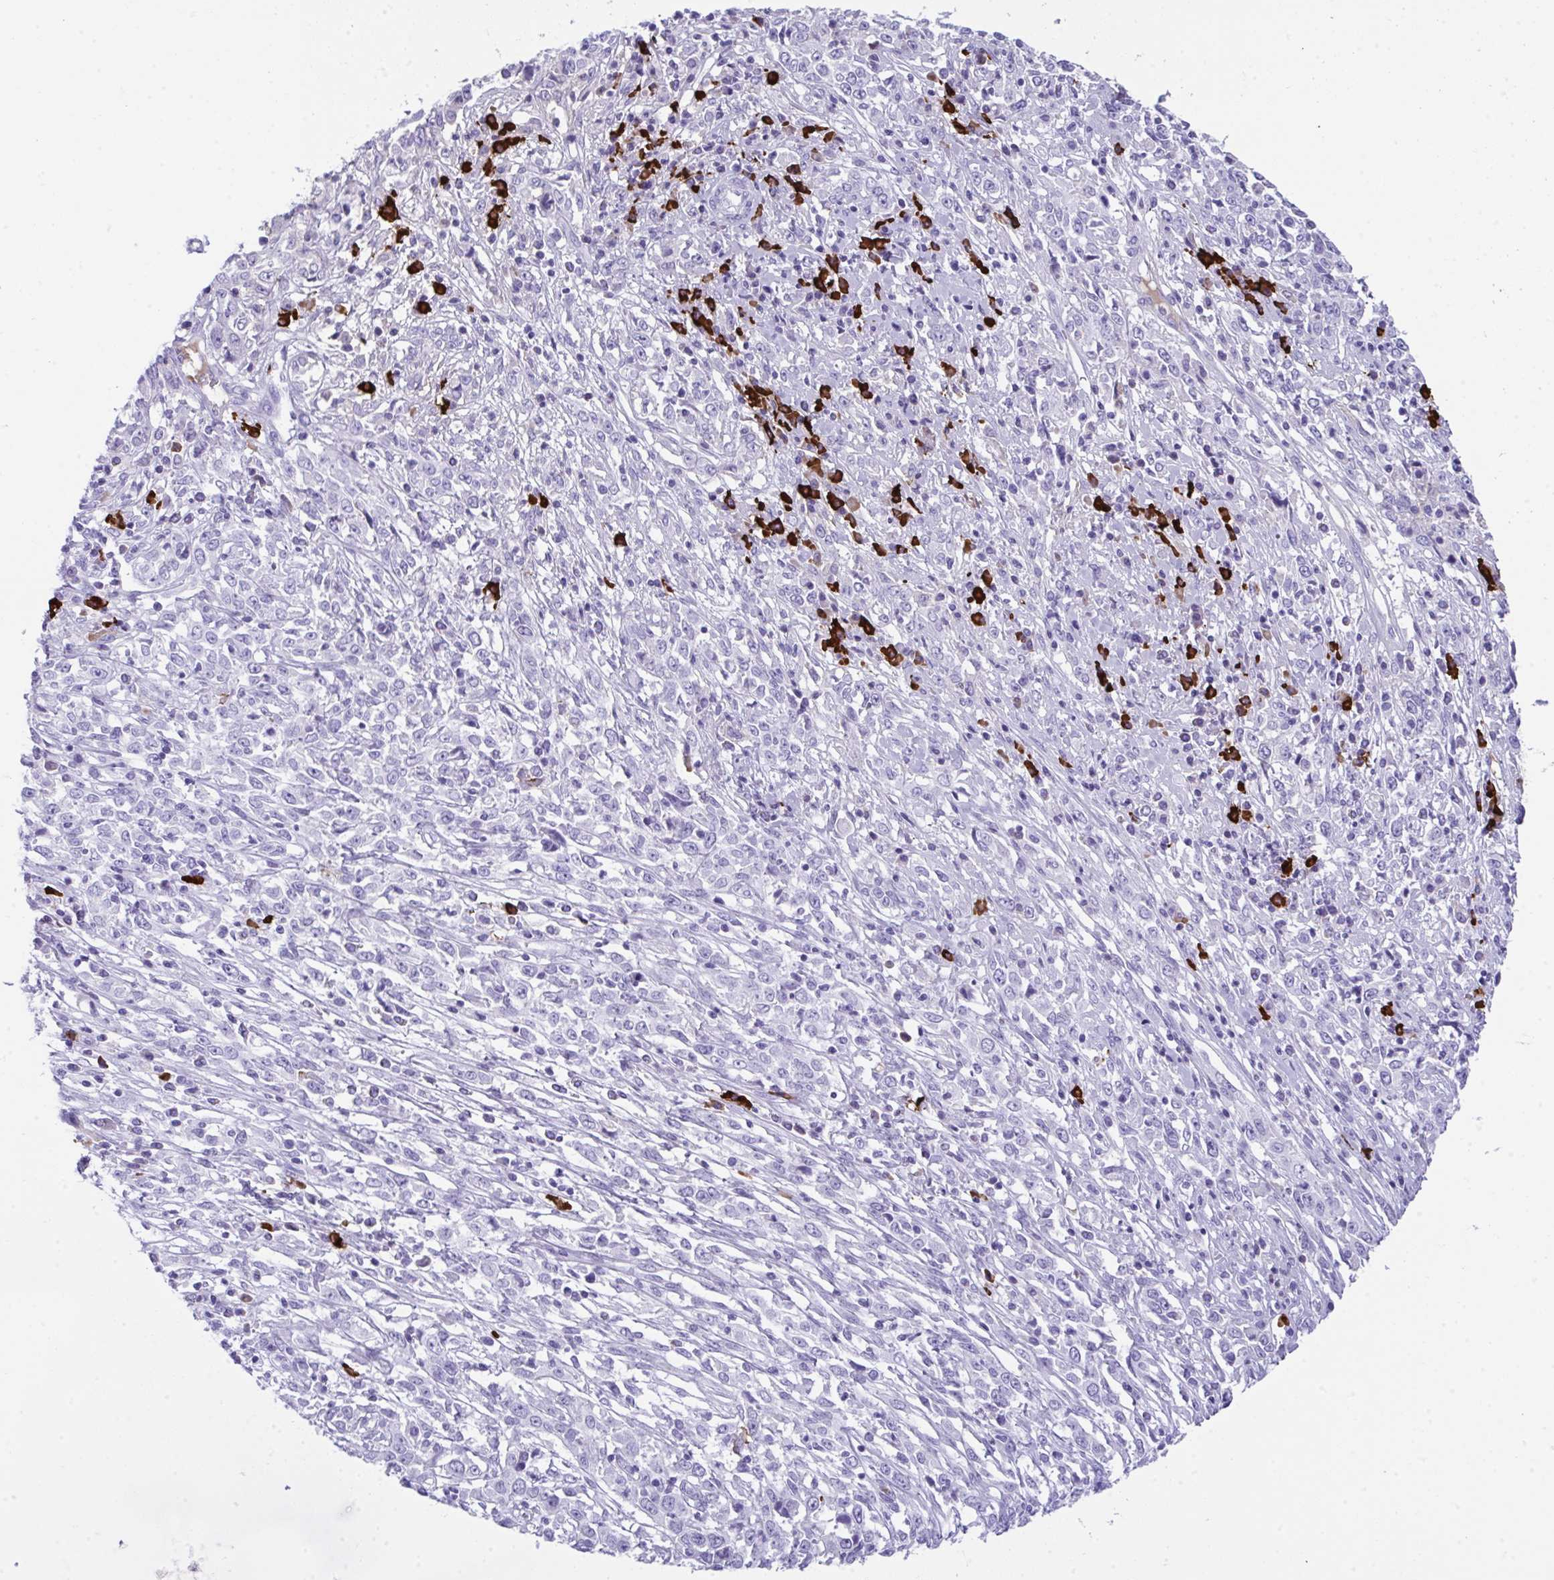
{"staining": {"intensity": "negative", "quantity": "none", "location": "none"}, "tissue": "cervical cancer", "cell_type": "Tumor cells", "image_type": "cancer", "snomed": [{"axis": "morphology", "description": "Adenocarcinoma, NOS"}, {"axis": "topography", "description": "Cervix"}], "caption": "The histopathology image exhibits no significant positivity in tumor cells of cervical cancer.", "gene": "JCHAIN", "patient": {"sex": "female", "age": 40}}